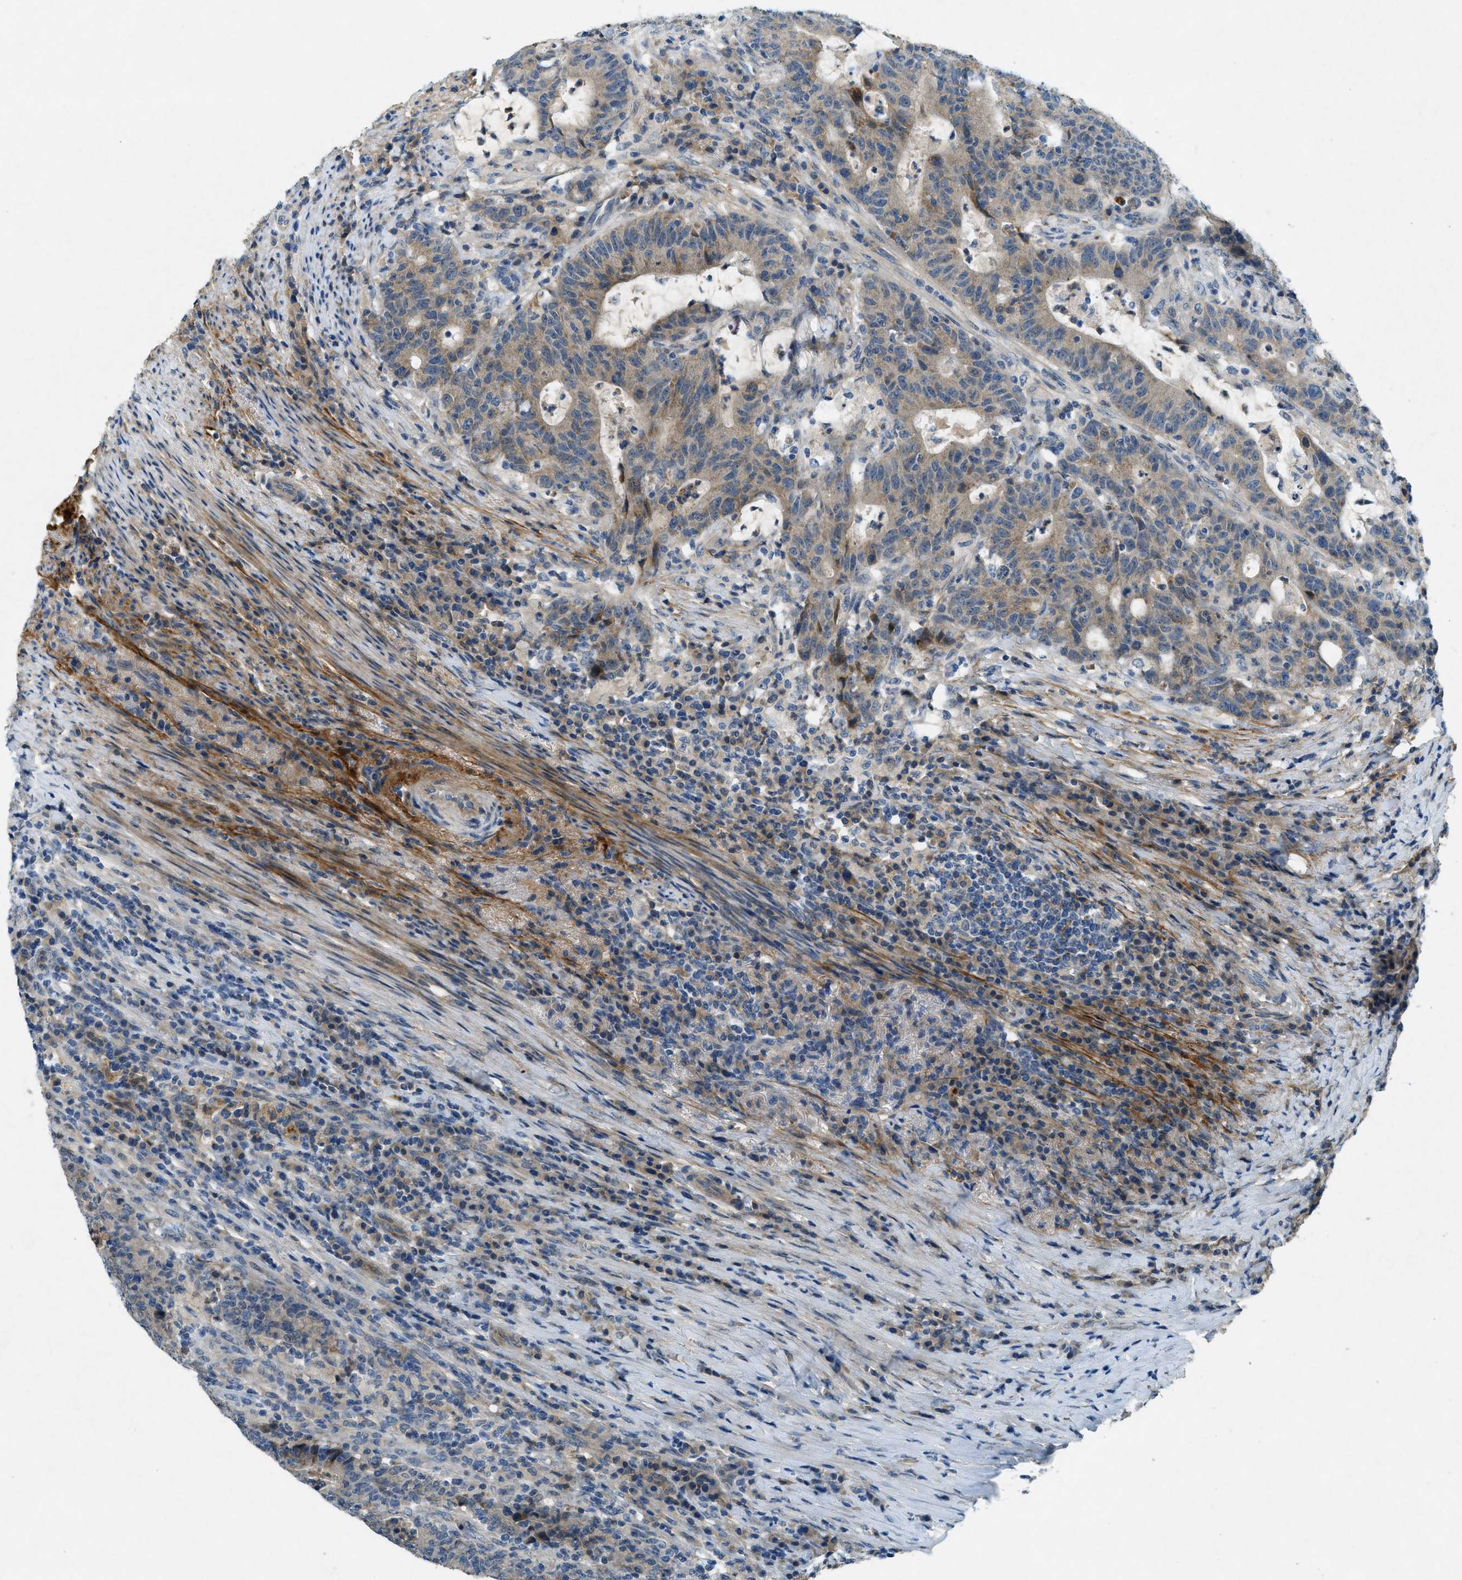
{"staining": {"intensity": "weak", "quantity": "25%-75%", "location": "cytoplasmic/membranous"}, "tissue": "colorectal cancer", "cell_type": "Tumor cells", "image_type": "cancer", "snomed": [{"axis": "morphology", "description": "Normal tissue, NOS"}, {"axis": "morphology", "description": "Adenocarcinoma, NOS"}, {"axis": "topography", "description": "Colon"}], "caption": "Tumor cells show low levels of weak cytoplasmic/membranous expression in approximately 25%-75% of cells in human colorectal cancer (adenocarcinoma).", "gene": "SNX14", "patient": {"sex": "female", "age": 75}}